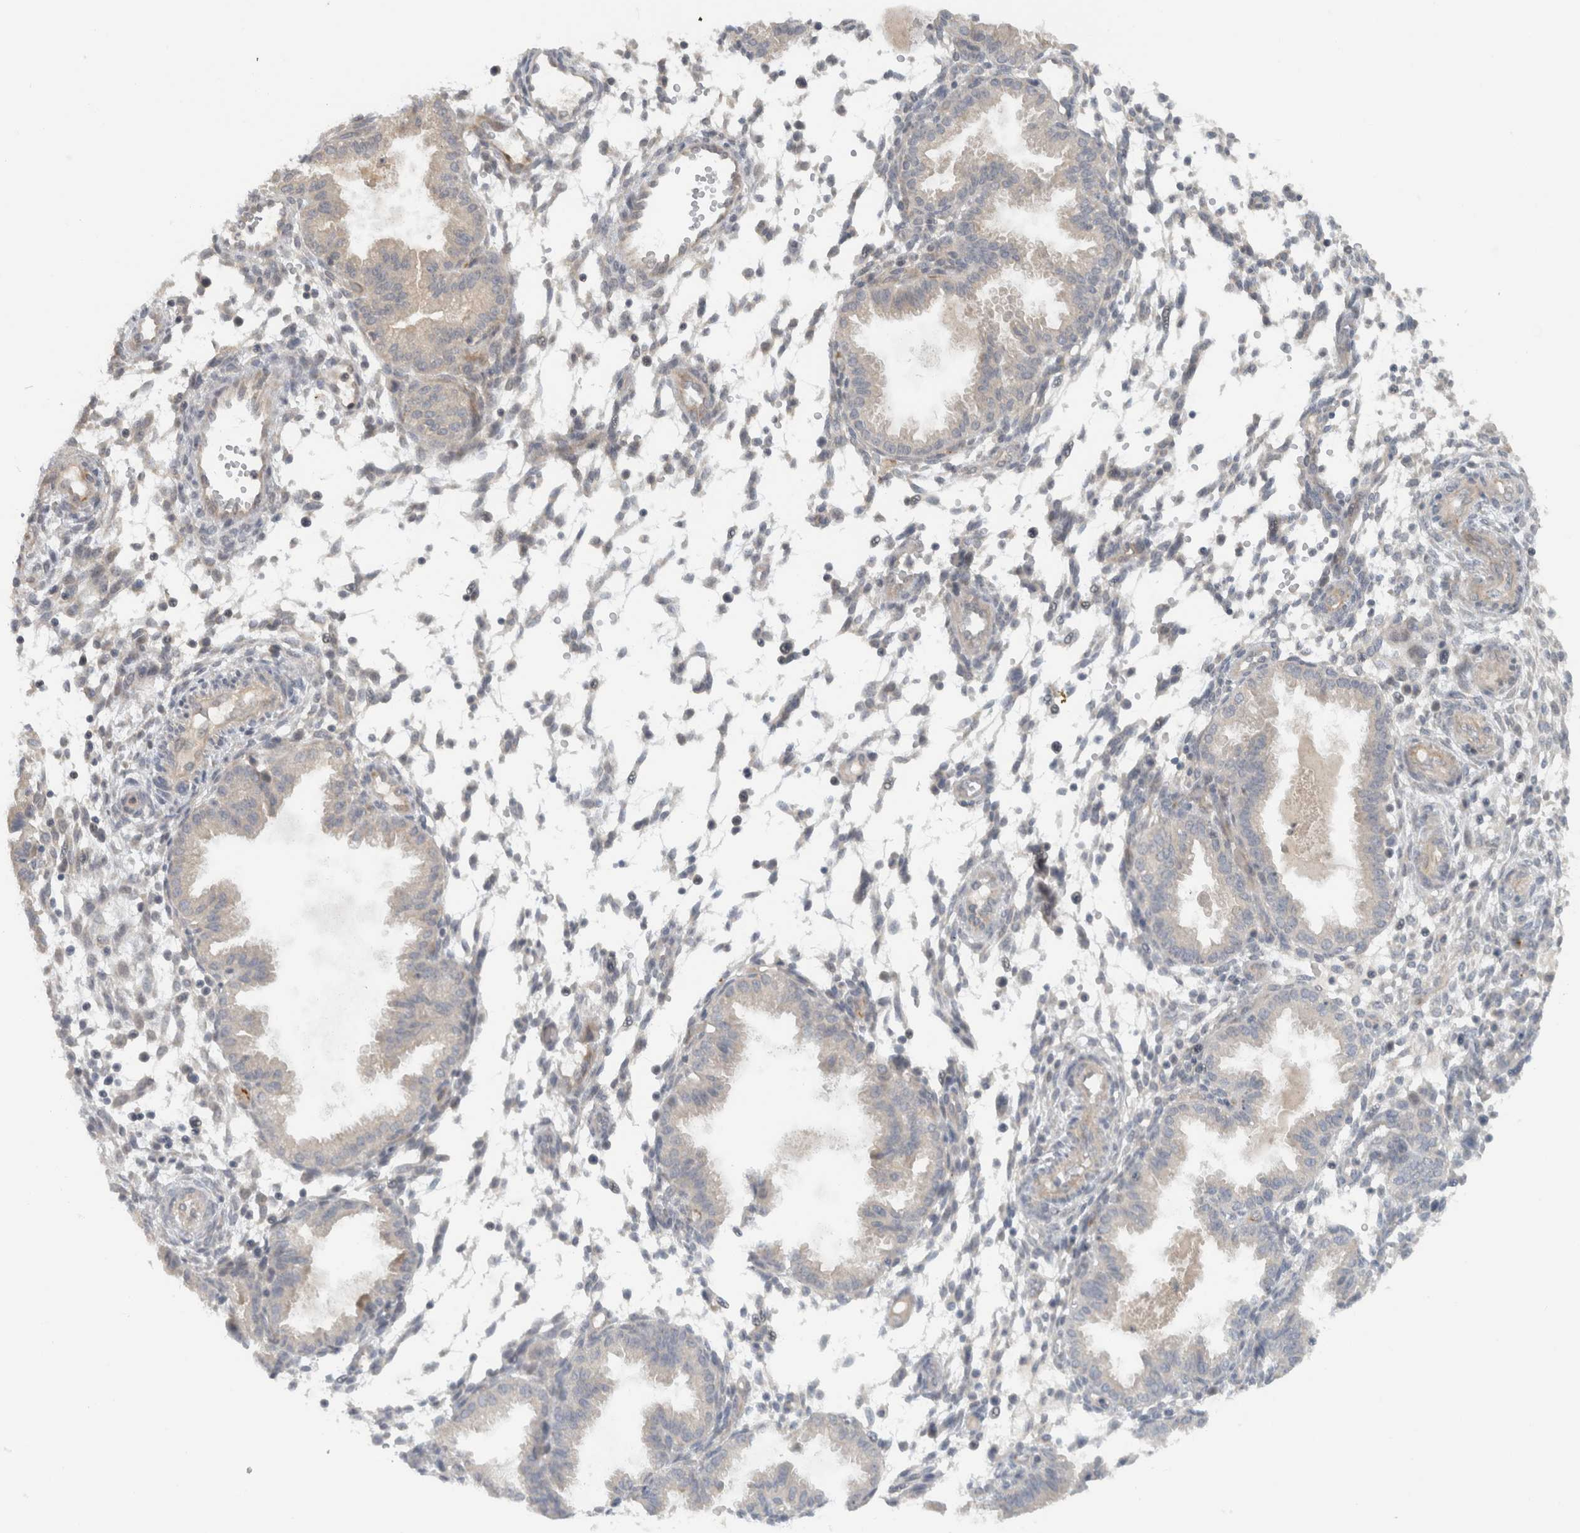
{"staining": {"intensity": "weak", "quantity": "<25%", "location": "cytoplasmic/membranous"}, "tissue": "endometrium", "cell_type": "Cells in endometrial stroma", "image_type": "normal", "snomed": [{"axis": "morphology", "description": "Normal tissue, NOS"}, {"axis": "topography", "description": "Endometrium"}], "caption": "This is an immunohistochemistry histopathology image of benign endometrium. There is no staining in cells in endometrial stroma.", "gene": "ERCC6L2", "patient": {"sex": "female", "age": 33}}